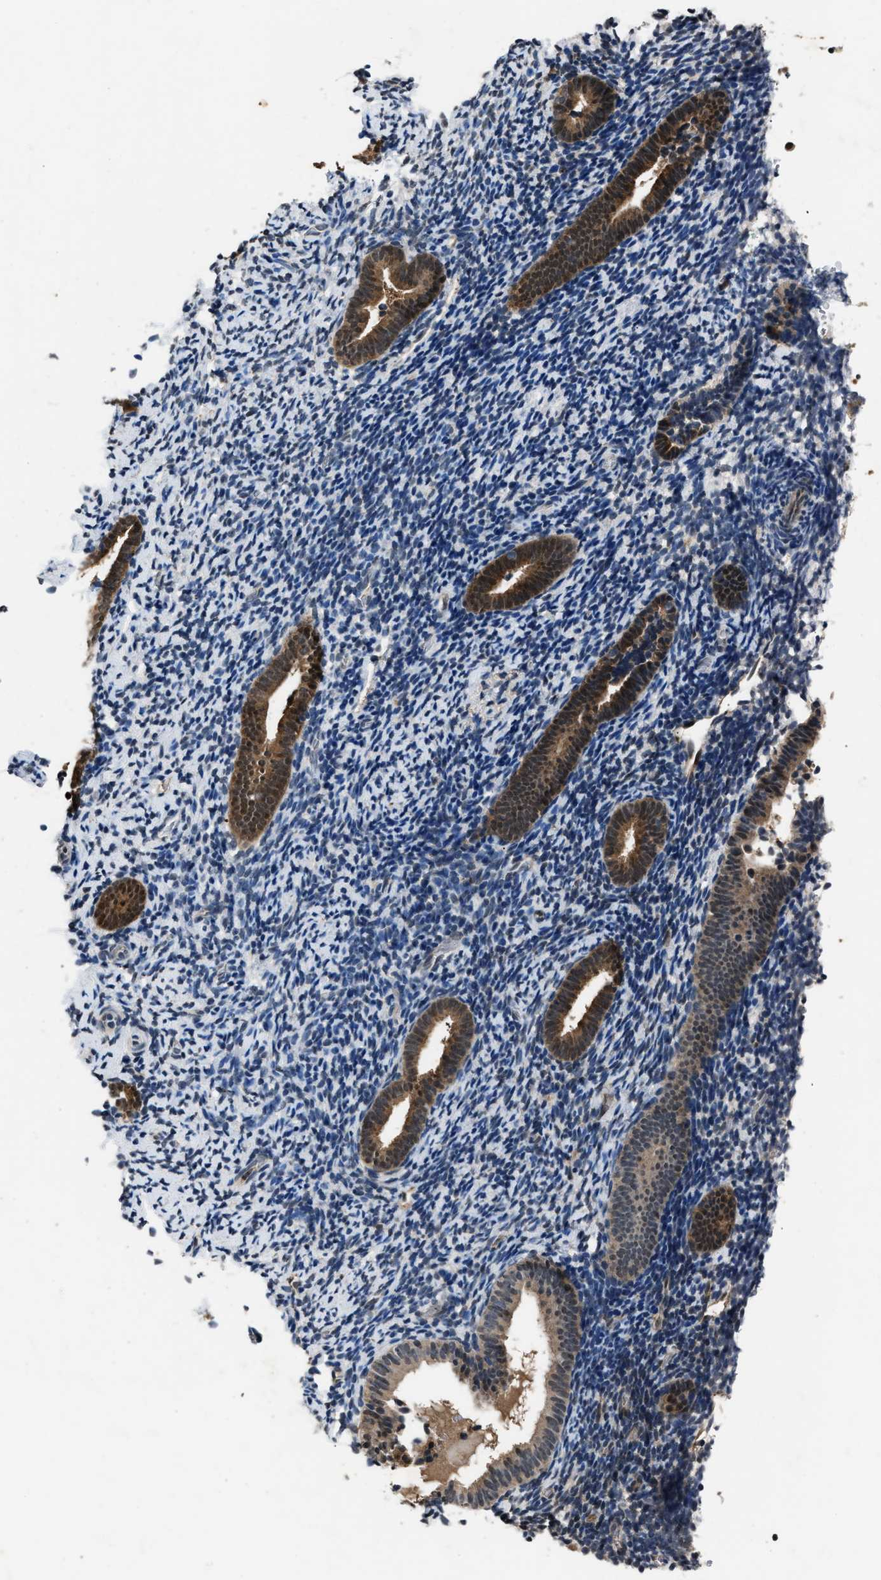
{"staining": {"intensity": "weak", "quantity": "<25%", "location": "cytoplasmic/membranous"}, "tissue": "endometrium", "cell_type": "Cells in endometrial stroma", "image_type": "normal", "snomed": [{"axis": "morphology", "description": "Normal tissue, NOS"}, {"axis": "topography", "description": "Endometrium"}], "caption": "The image reveals no staining of cells in endometrial stroma in unremarkable endometrium. The staining is performed using DAB brown chromogen with nuclei counter-stained in using hematoxylin.", "gene": "TP53I3", "patient": {"sex": "female", "age": 51}}